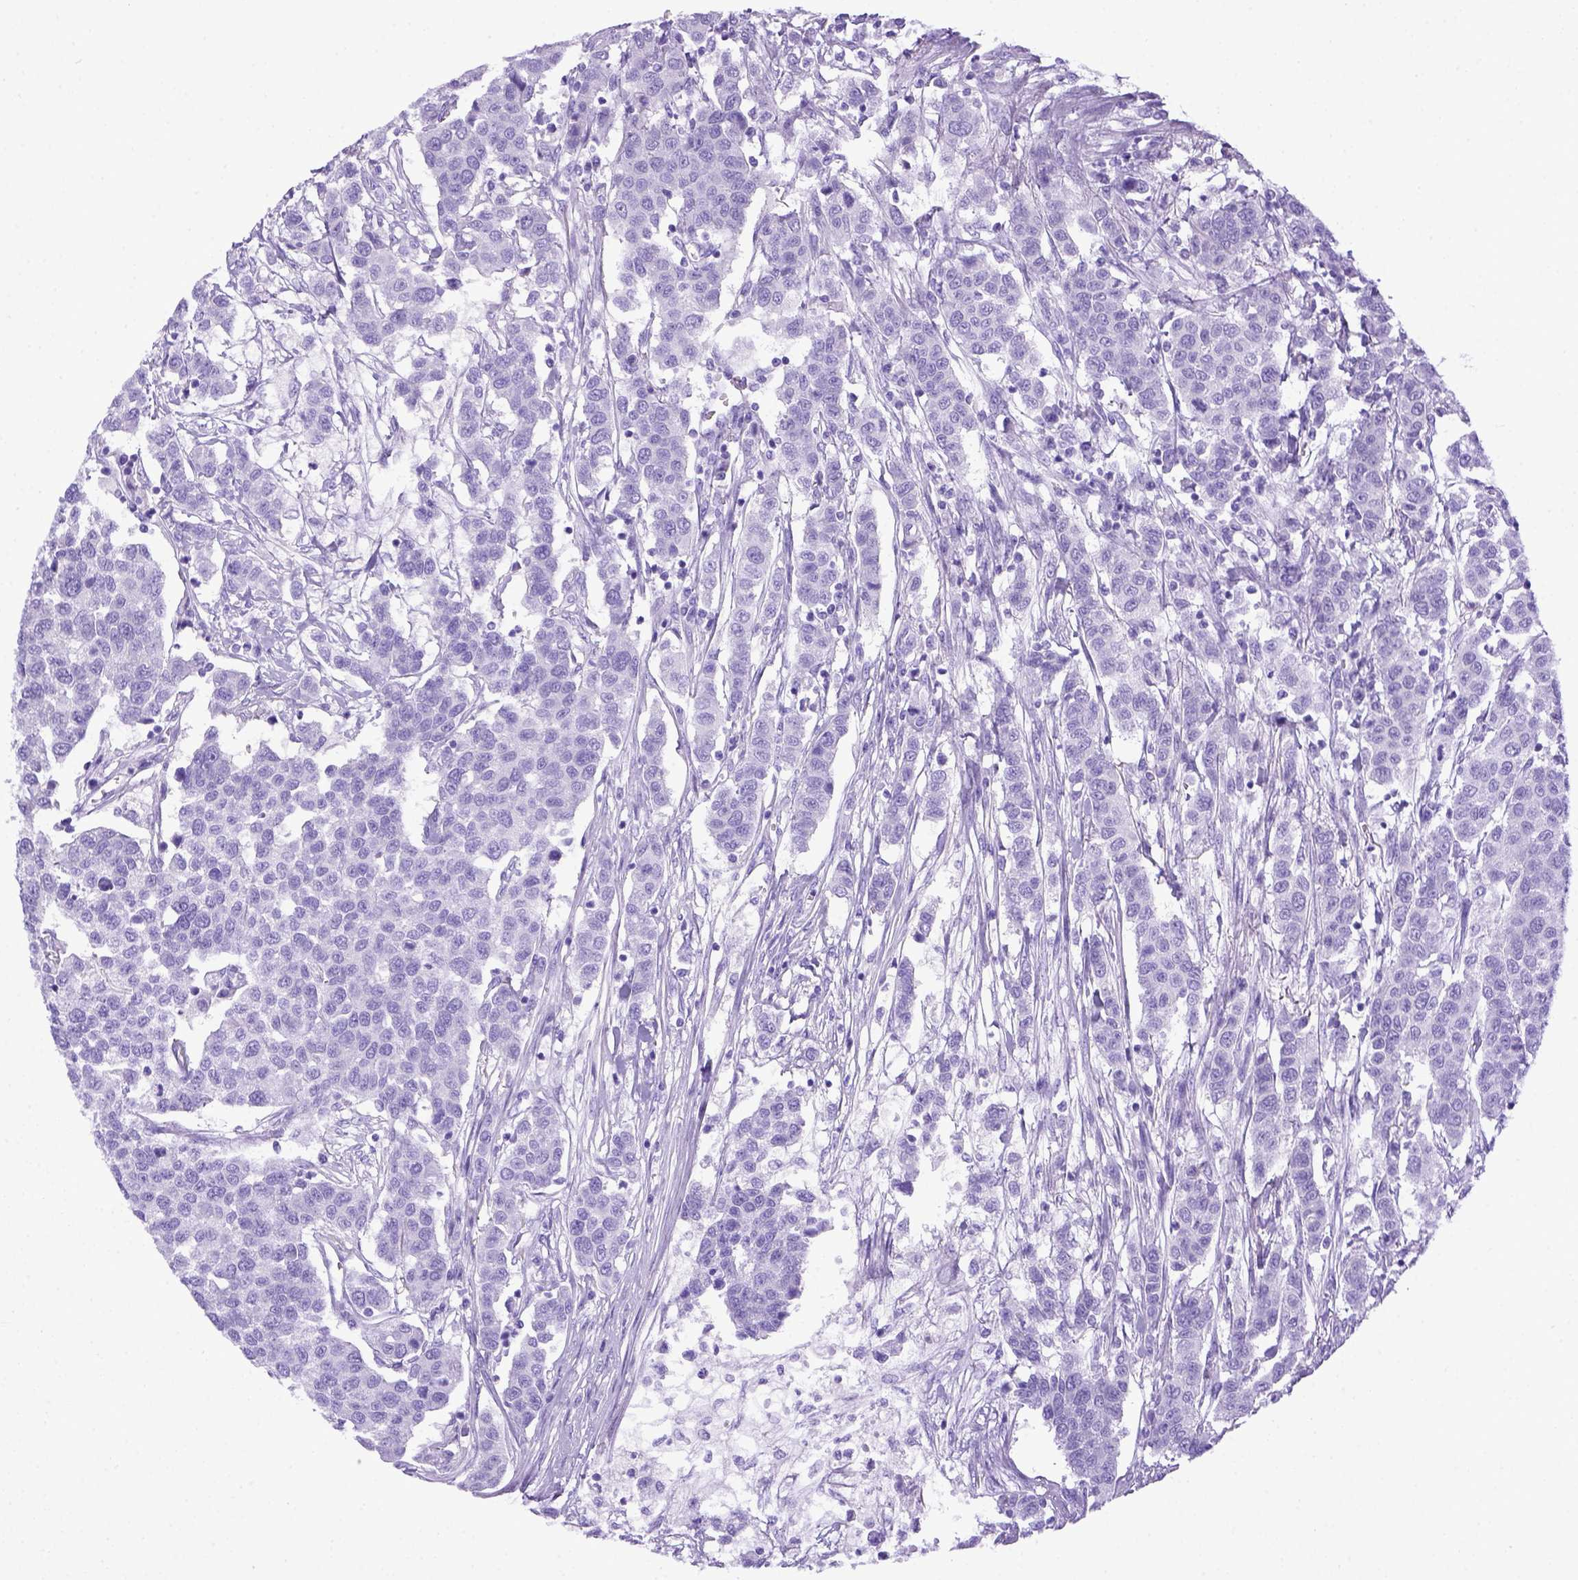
{"staining": {"intensity": "negative", "quantity": "none", "location": "none"}, "tissue": "urothelial cancer", "cell_type": "Tumor cells", "image_type": "cancer", "snomed": [{"axis": "morphology", "description": "Urothelial carcinoma, High grade"}, {"axis": "topography", "description": "Urinary bladder"}], "caption": "Urothelial carcinoma (high-grade) stained for a protein using IHC exhibits no positivity tumor cells.", "gene": "ITIH4", "patient": {"sex": "female", "age": 58}}